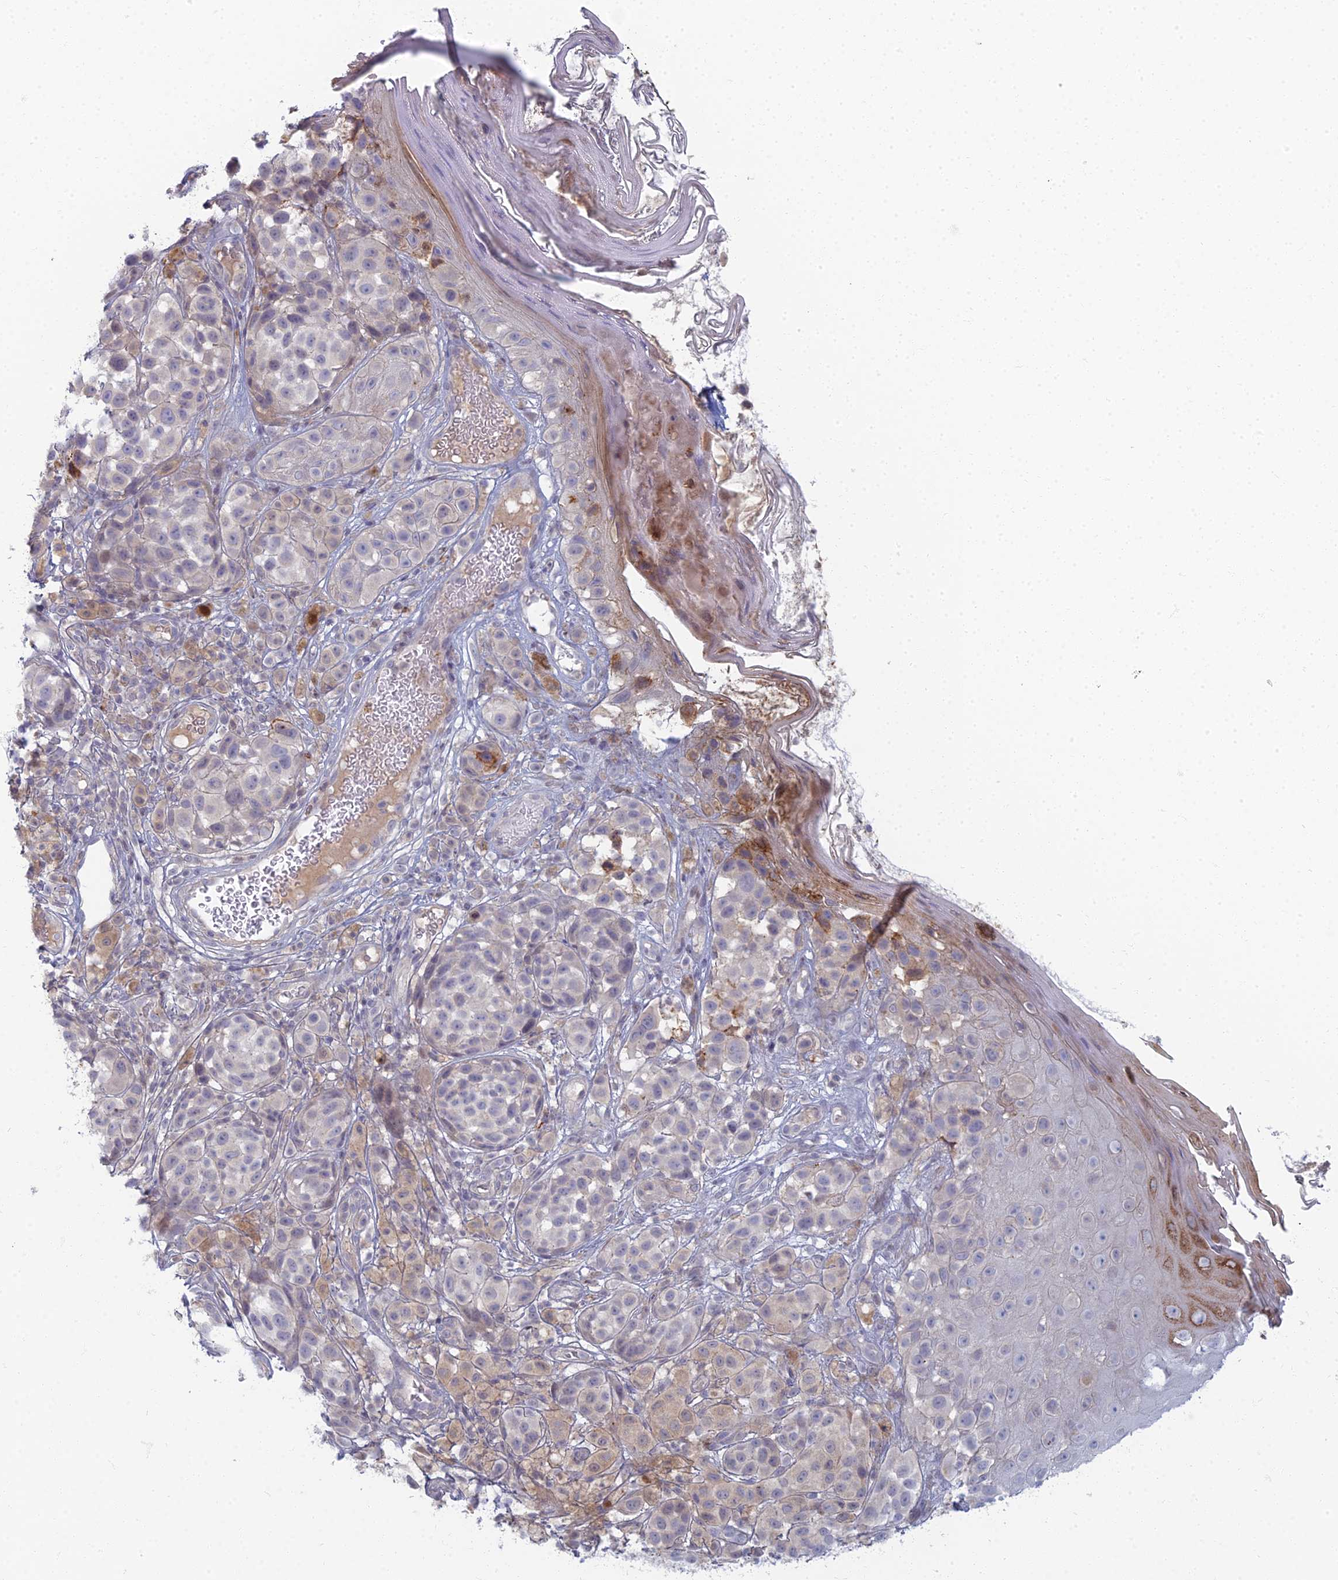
{"staining": {"intensity": "negative", "quantity": "none", "location": "none"}, "tissue": "melanoma", "cell_type": "Tumor cells", "image_type": "cancer", "snomed": [{"axis": "morphology", "description": "Malignant melanoma, NOS"}, {"axis": "topography", "description": "Skin"}], "caption": "An image of human melanoma is negative for staining in tumor cells.", "gene": "CHMP4B", "patient": {"sex": "male", "age": 38}}